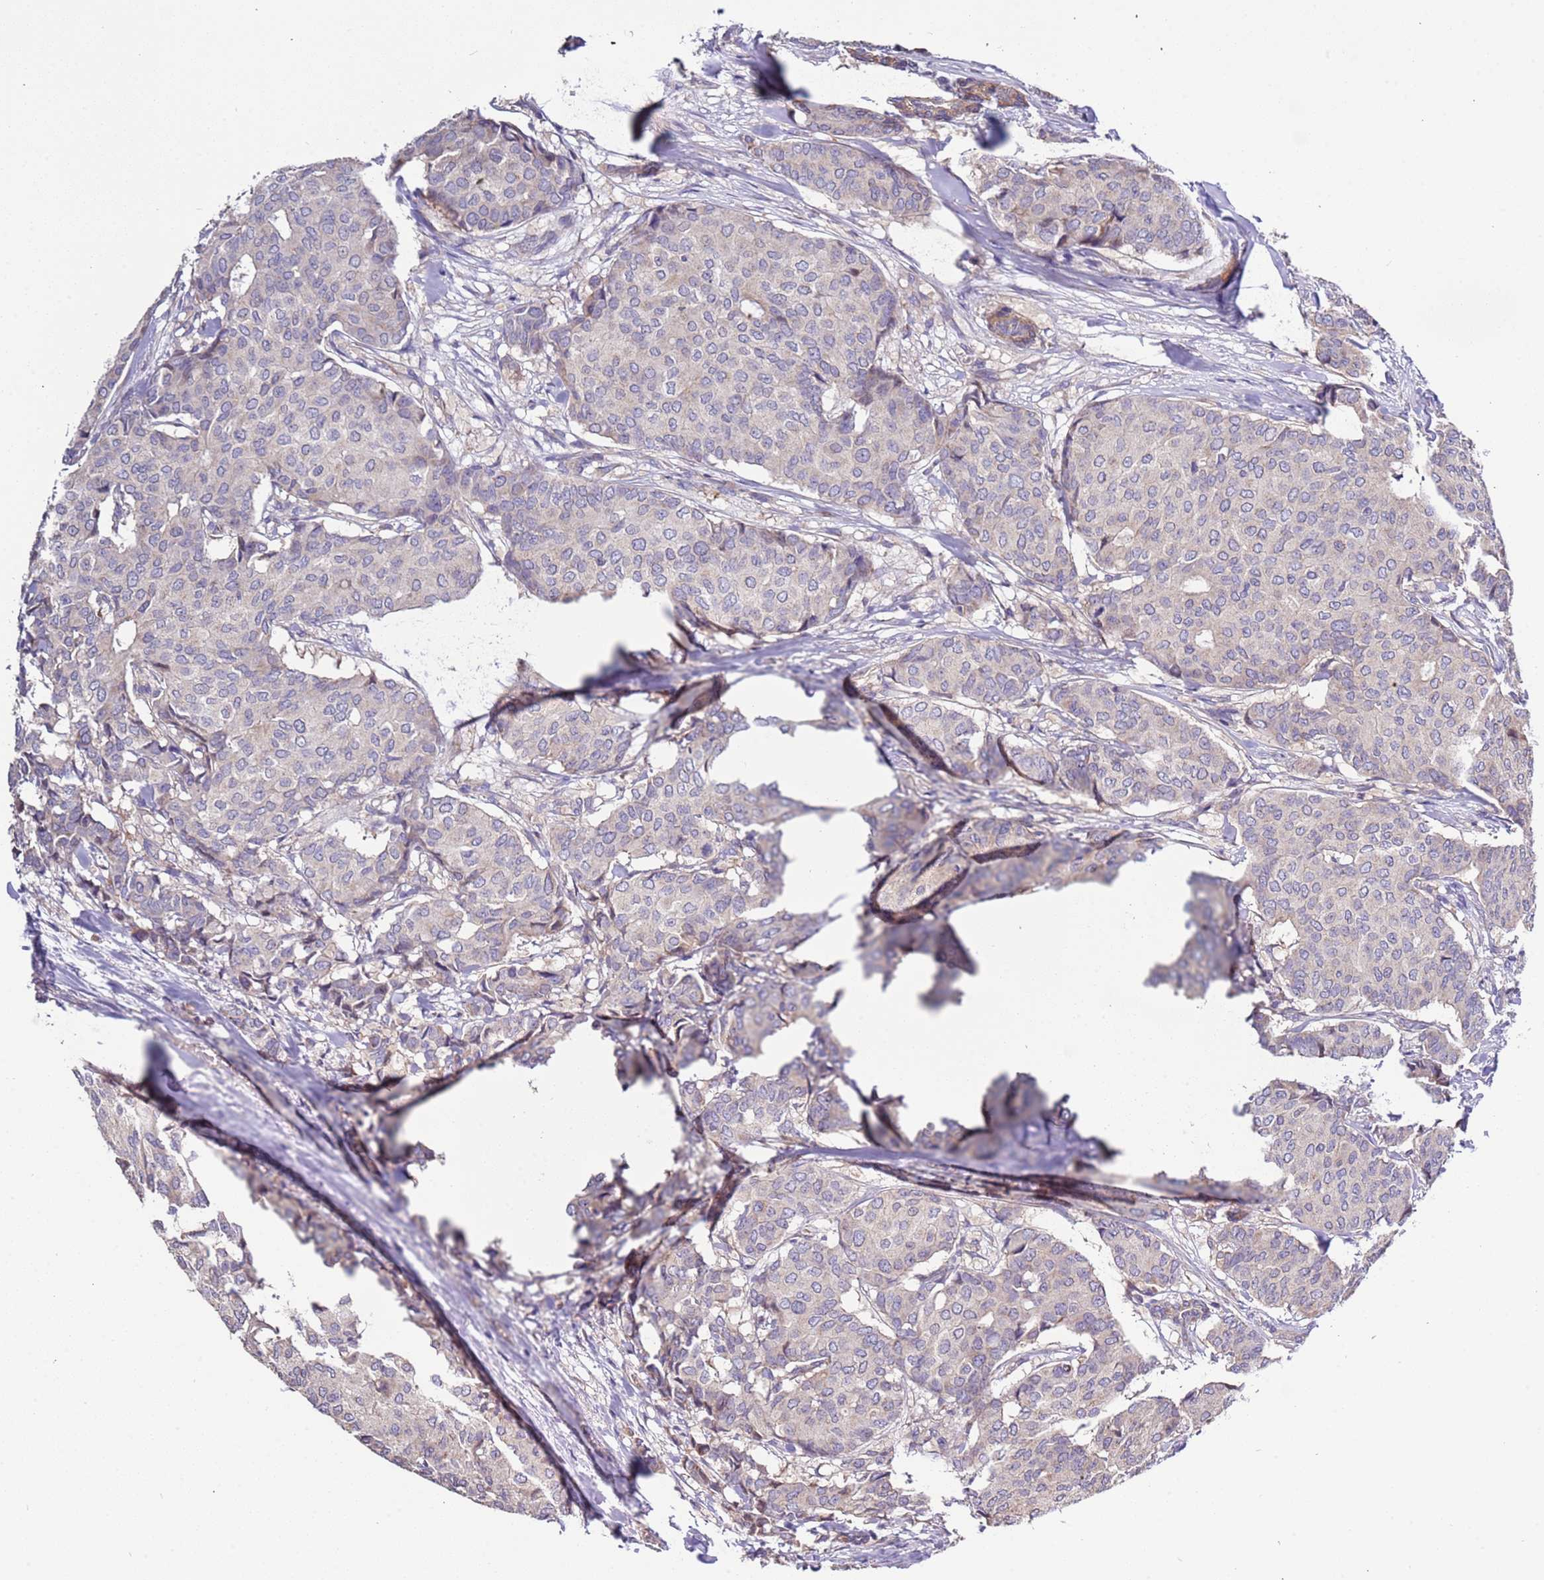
{"staining": {"intensity": "negative", "quantity": "none", "location": "none"}, "tissue": "breast cancer", "cell_type": "Tumor cells", "image_type": "cancer", "snomed": [{"axis": "morphology", "description": "Duct carcinoma"}, {"axis": "topography", "description": "Breast"}], "caption": "This is a photomicrograph of IHC staining of invasive ductal carcinoma (breast), which shows no expression in tumor cells.", "gene": "LAMB4", "patient": {"sex": "female", "age": 75}}